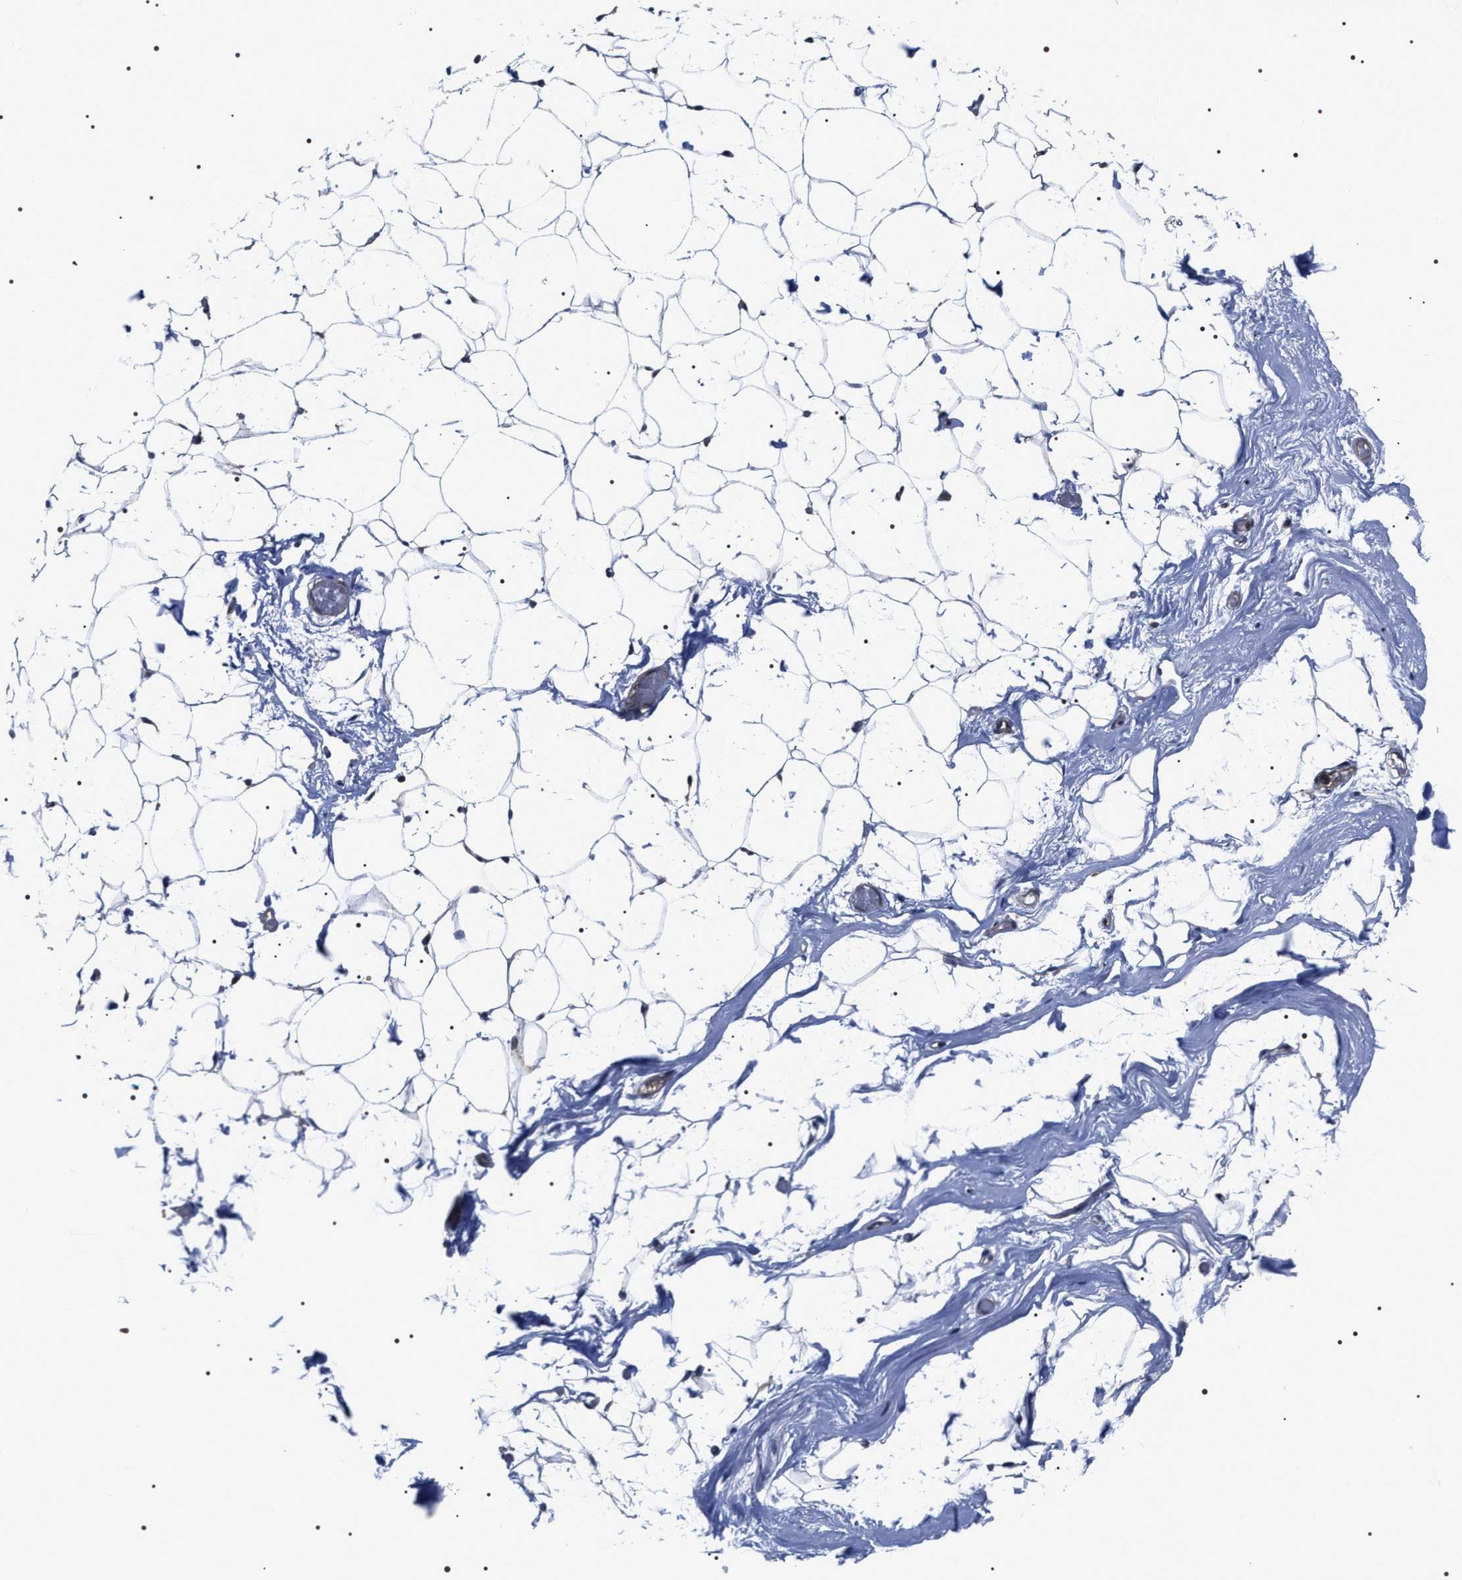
{"staining": {"intensity": "negative", "quantity": "none", "location": "none"}, "tissue": "adipose tissue", "cell_type": "Adipocytes", "image_type": "normal", "snomed": [{"axis": "morphology", "description": "Normal tissue, NOS"}, {"axis": "topography", "description": "Breast"}, {"axis": "topography", "description": "Soft tissue"}], "caption": "IHC histopathology image of unremarkable adipose tissue: adipose tissue stained with DAB (3,3'-diaminobenzidine) exhibits no significant protein expression in adipocytes.", "gene": "MIS18A", "patient": {"sex": "female", "age": 75}}